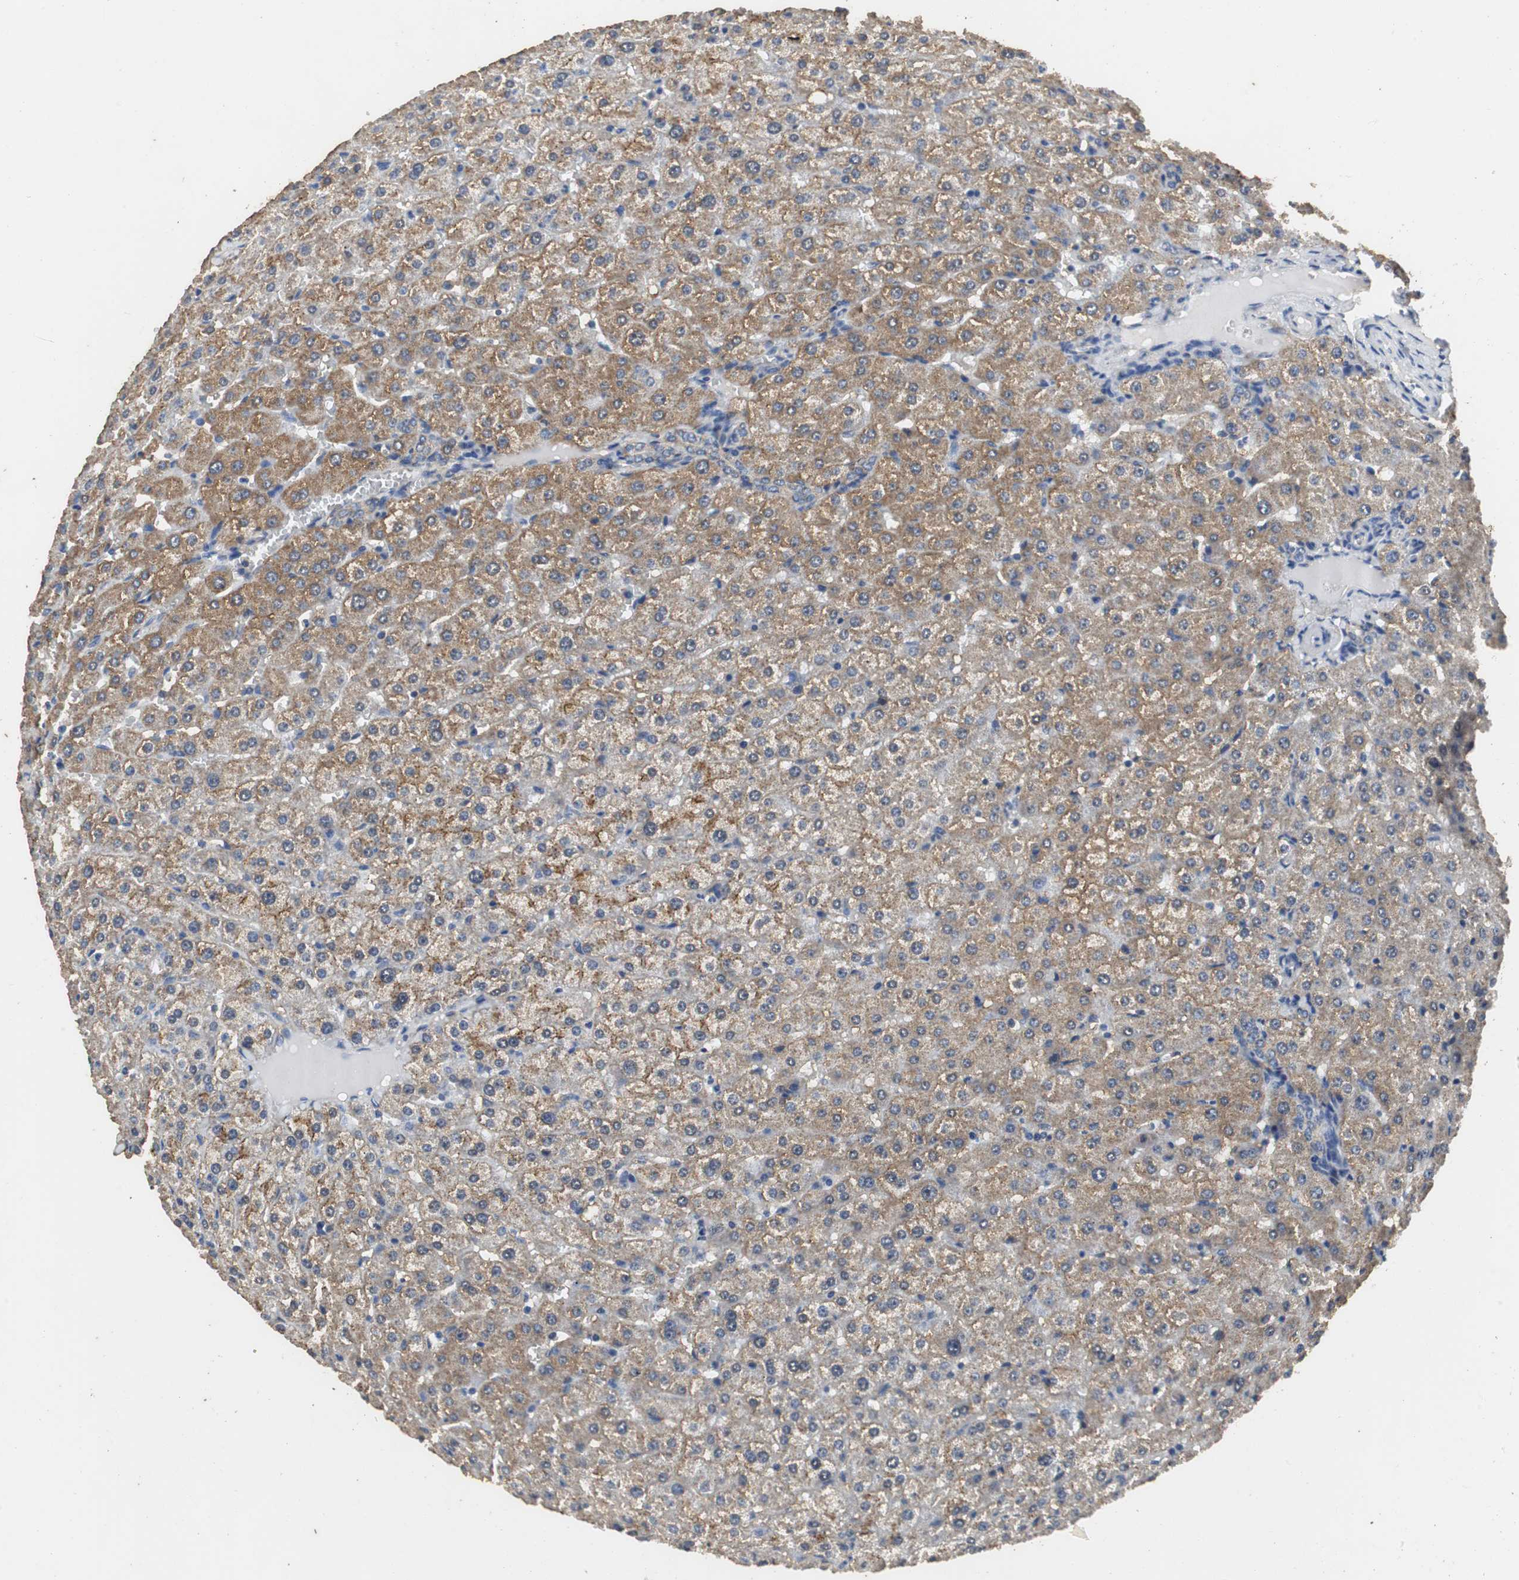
{"staining": {"intensity": "weak", "quantity": "25%-75%", "location": "cytoplasmic/membranous"}, "tissue": "liver", "cell_type": "Cholangiocytes", "image_type": "normal", "snomed": [{"axis": "morphology", "description": "Normal tissue, NOS"}, {"axis": "morphology", "description": "Fibrosis, NOS"}, {"axis": "topography", "description": "Liver"}], "caption": "Liver stained with IHC reveals weak cytoplasmic/membranous positivity in about 25%-75% of cholangiocytes.", "gene": "VBP1", "patient": {"sex": "female", "age": 29}}